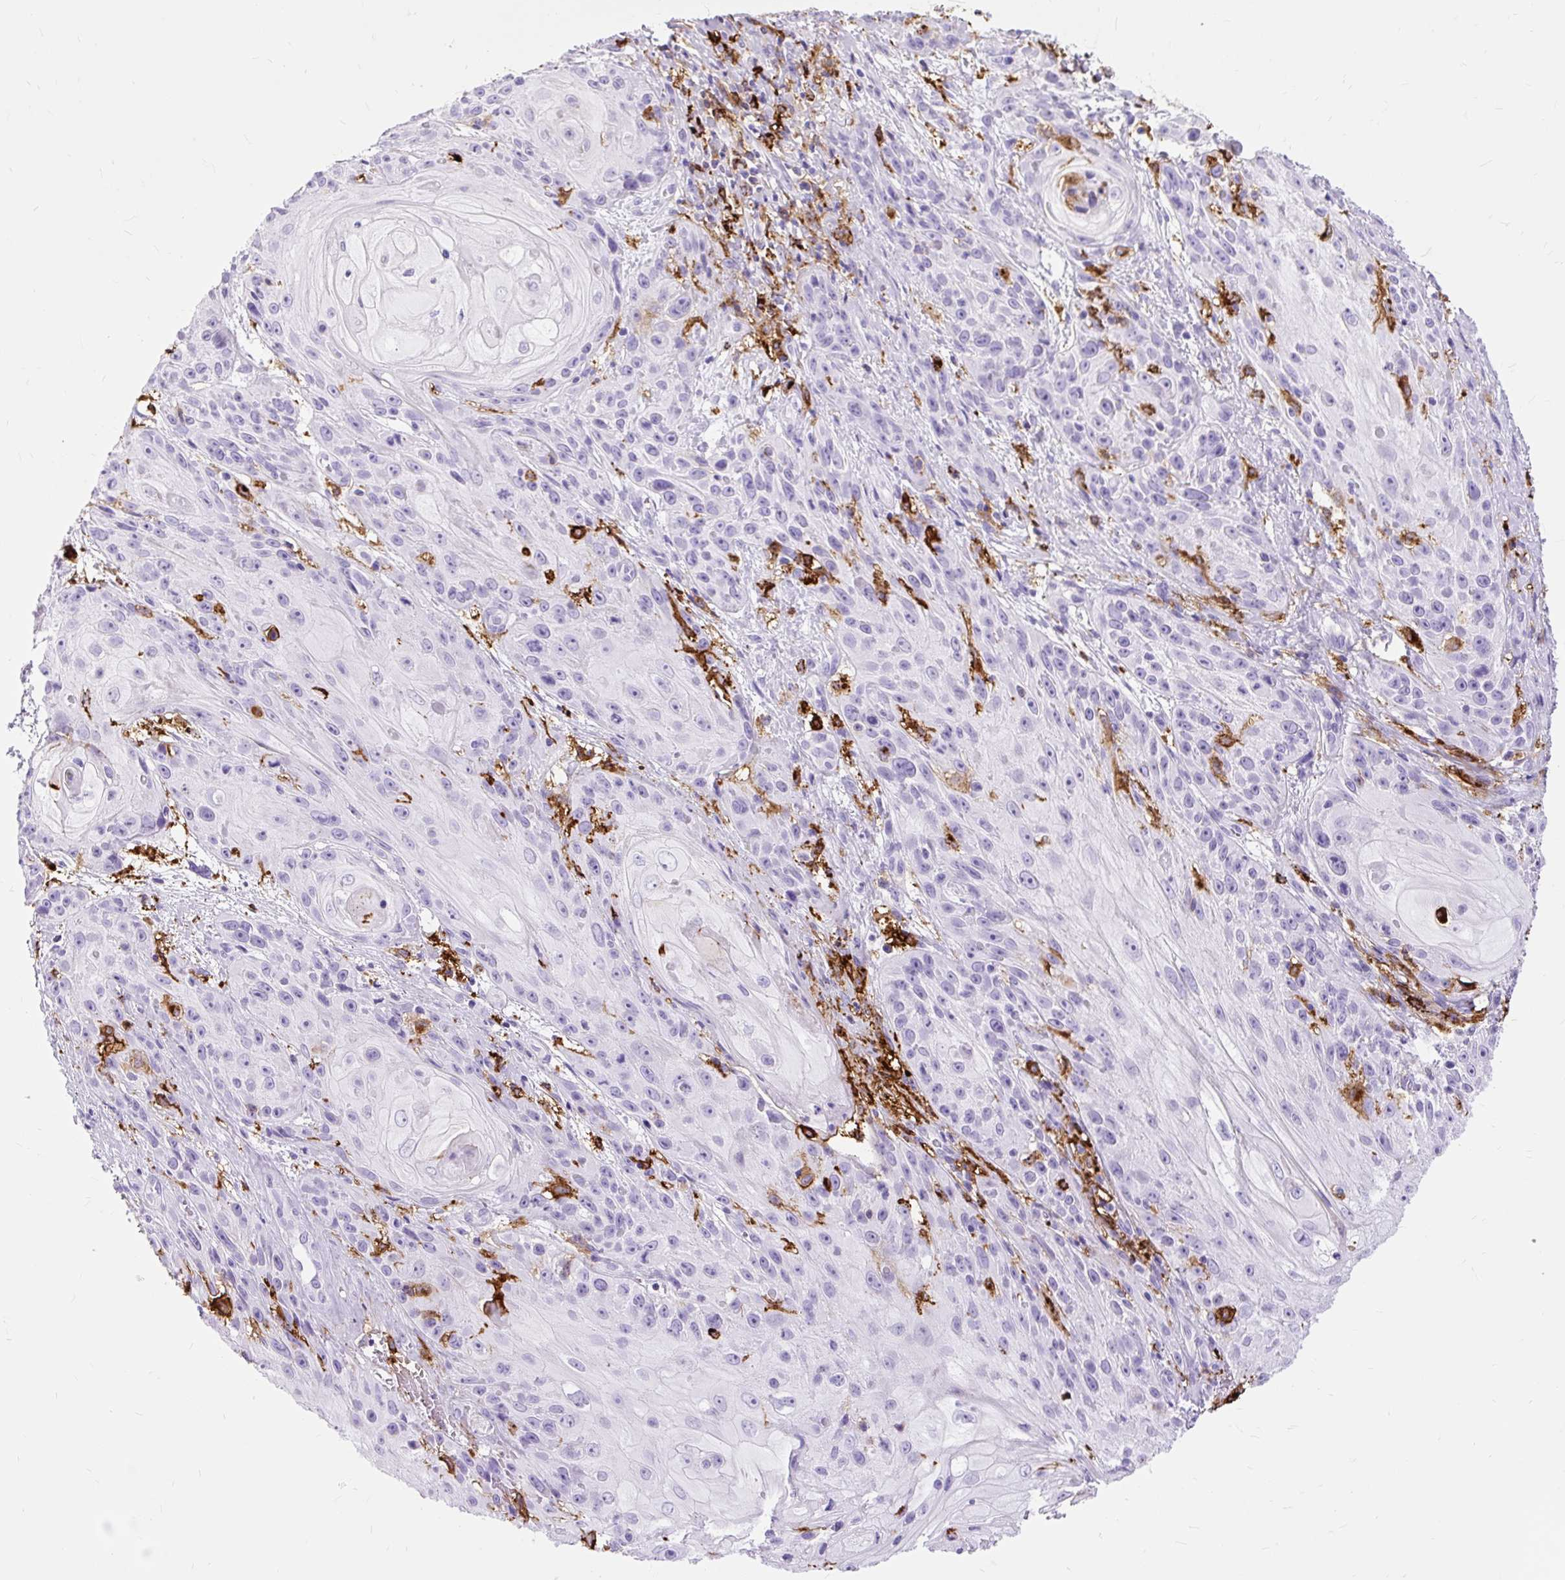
{"staining": {"intensity": "negative", "quantity": "none", "location": "none"}, "tissue": "skin cancer", "cell_type": "Tumor cells", "image_type": "cancer", "snomed": [{"axis": "morphology", "description": "Squamous cell carcinoma, NOS"}, {"axis": "topography", "description": "Skin"}, {"axis": "topography", "description": "Vulva"}], "caption": "A high-resolution micrograph shows immunohistochemistry (IHC) staining of skin squamous cell carcinoma, which reveals no significant positivity in tumor cells.", "gene": "HLA-DRA", "patient": {"sex": "female", "age": 76}}